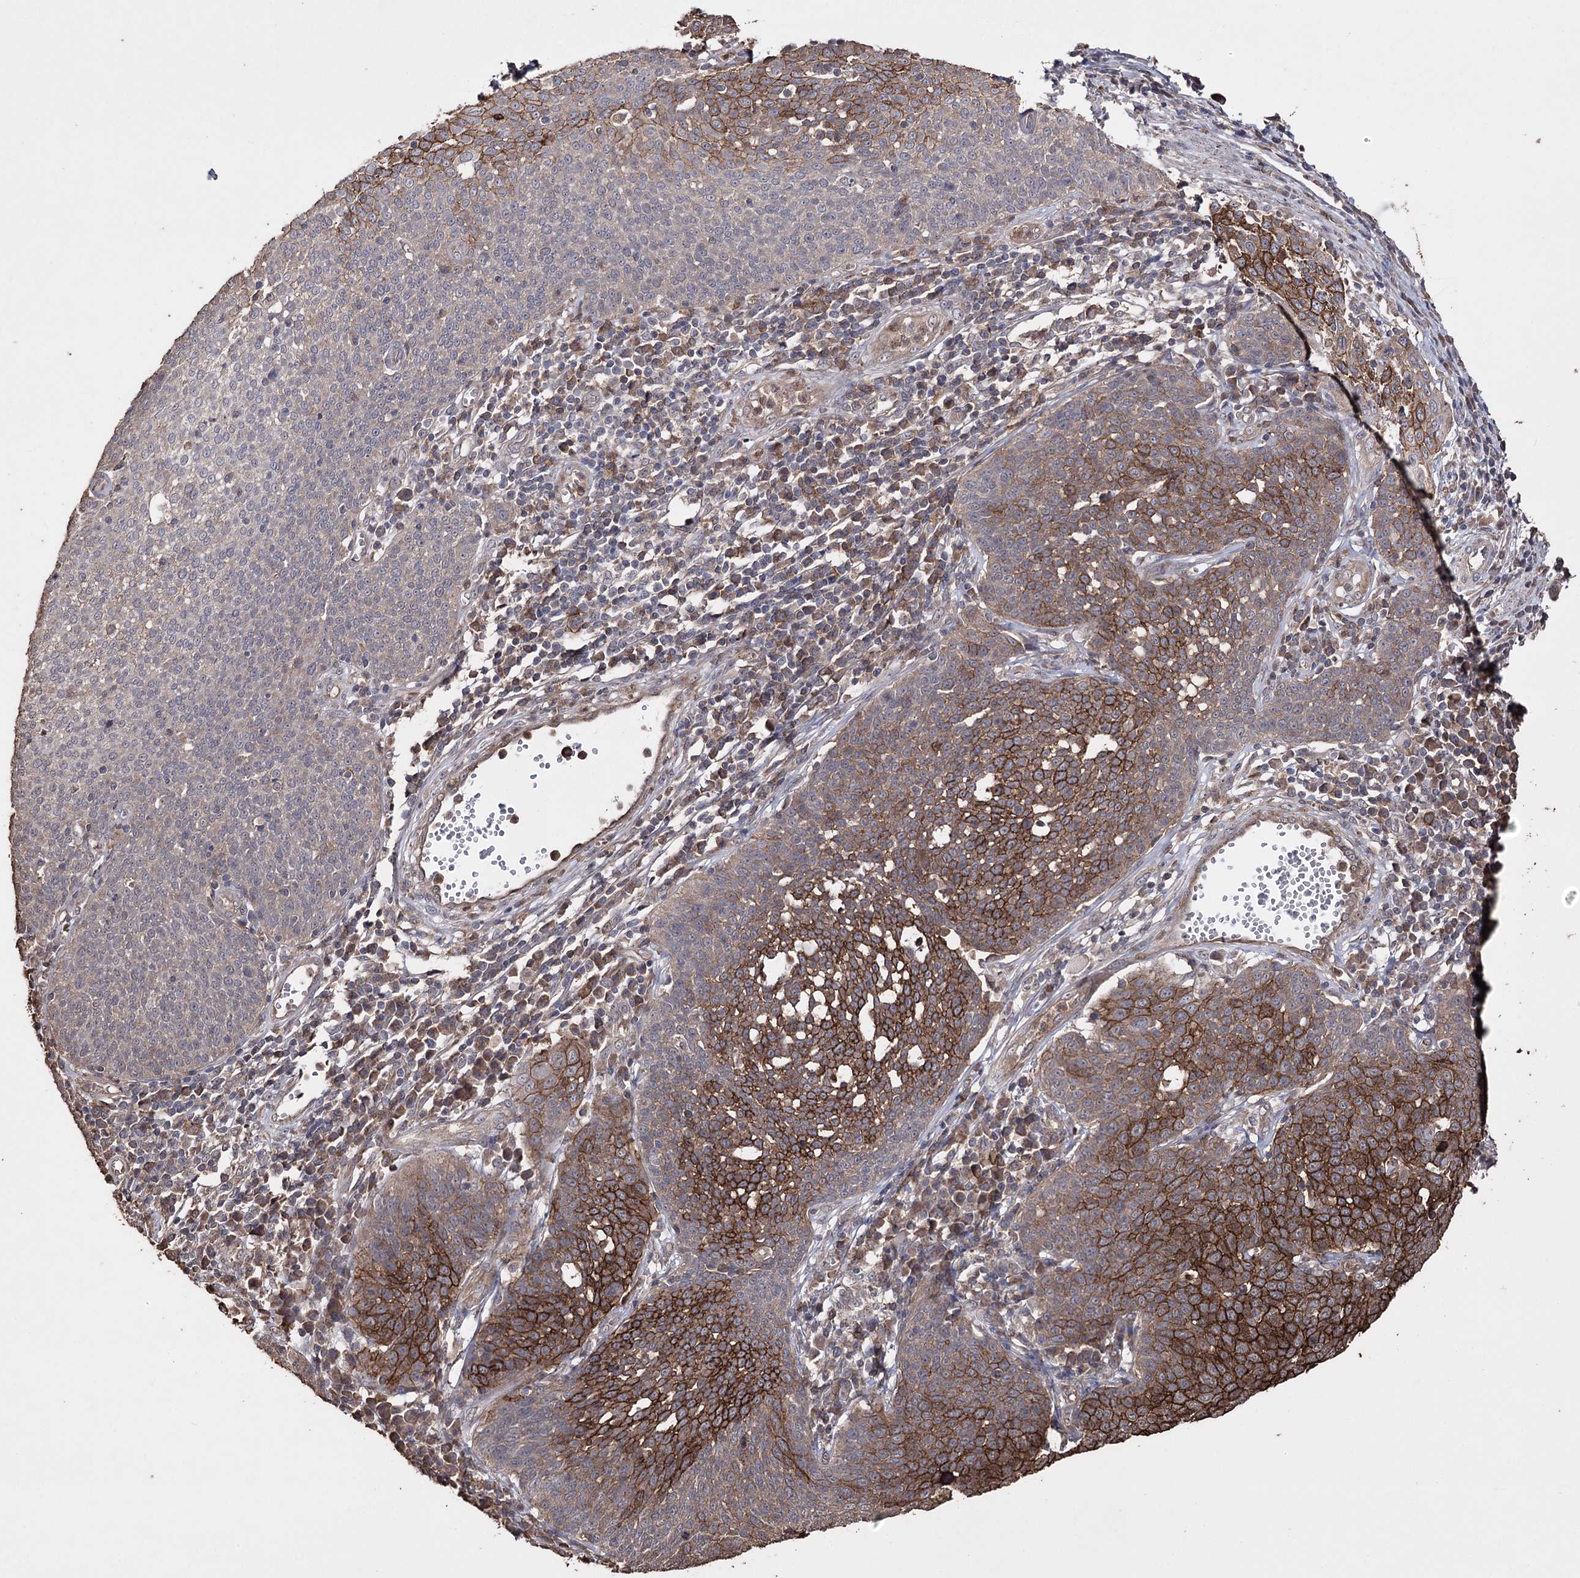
{"staining": {"intensity": "strong", "quantity": "25%-75%", "location": "cytoplasmic/membranous"}, "tissue": "cervical cancer", "cell_type": "Tumor cells", "image_type": "cancer", "snomed": [{"axis": "morphology", "description": "Squamous cell carcinoma, NOS"}, {"axis": "topography", "description": "Cervix"}], "caption": "The histopathology image demonstrates a brown stain indicating the presence of a protein in the cytoplasmic/membranous of tumor cells in cervical cancer. The protein of interest is stained brown, and the nuclei are stained in blue (DAB IHC with brightfield microscopy, high magnification).", "gene": "ZNF662", "patient": {"sex": "female", "age": 34}}